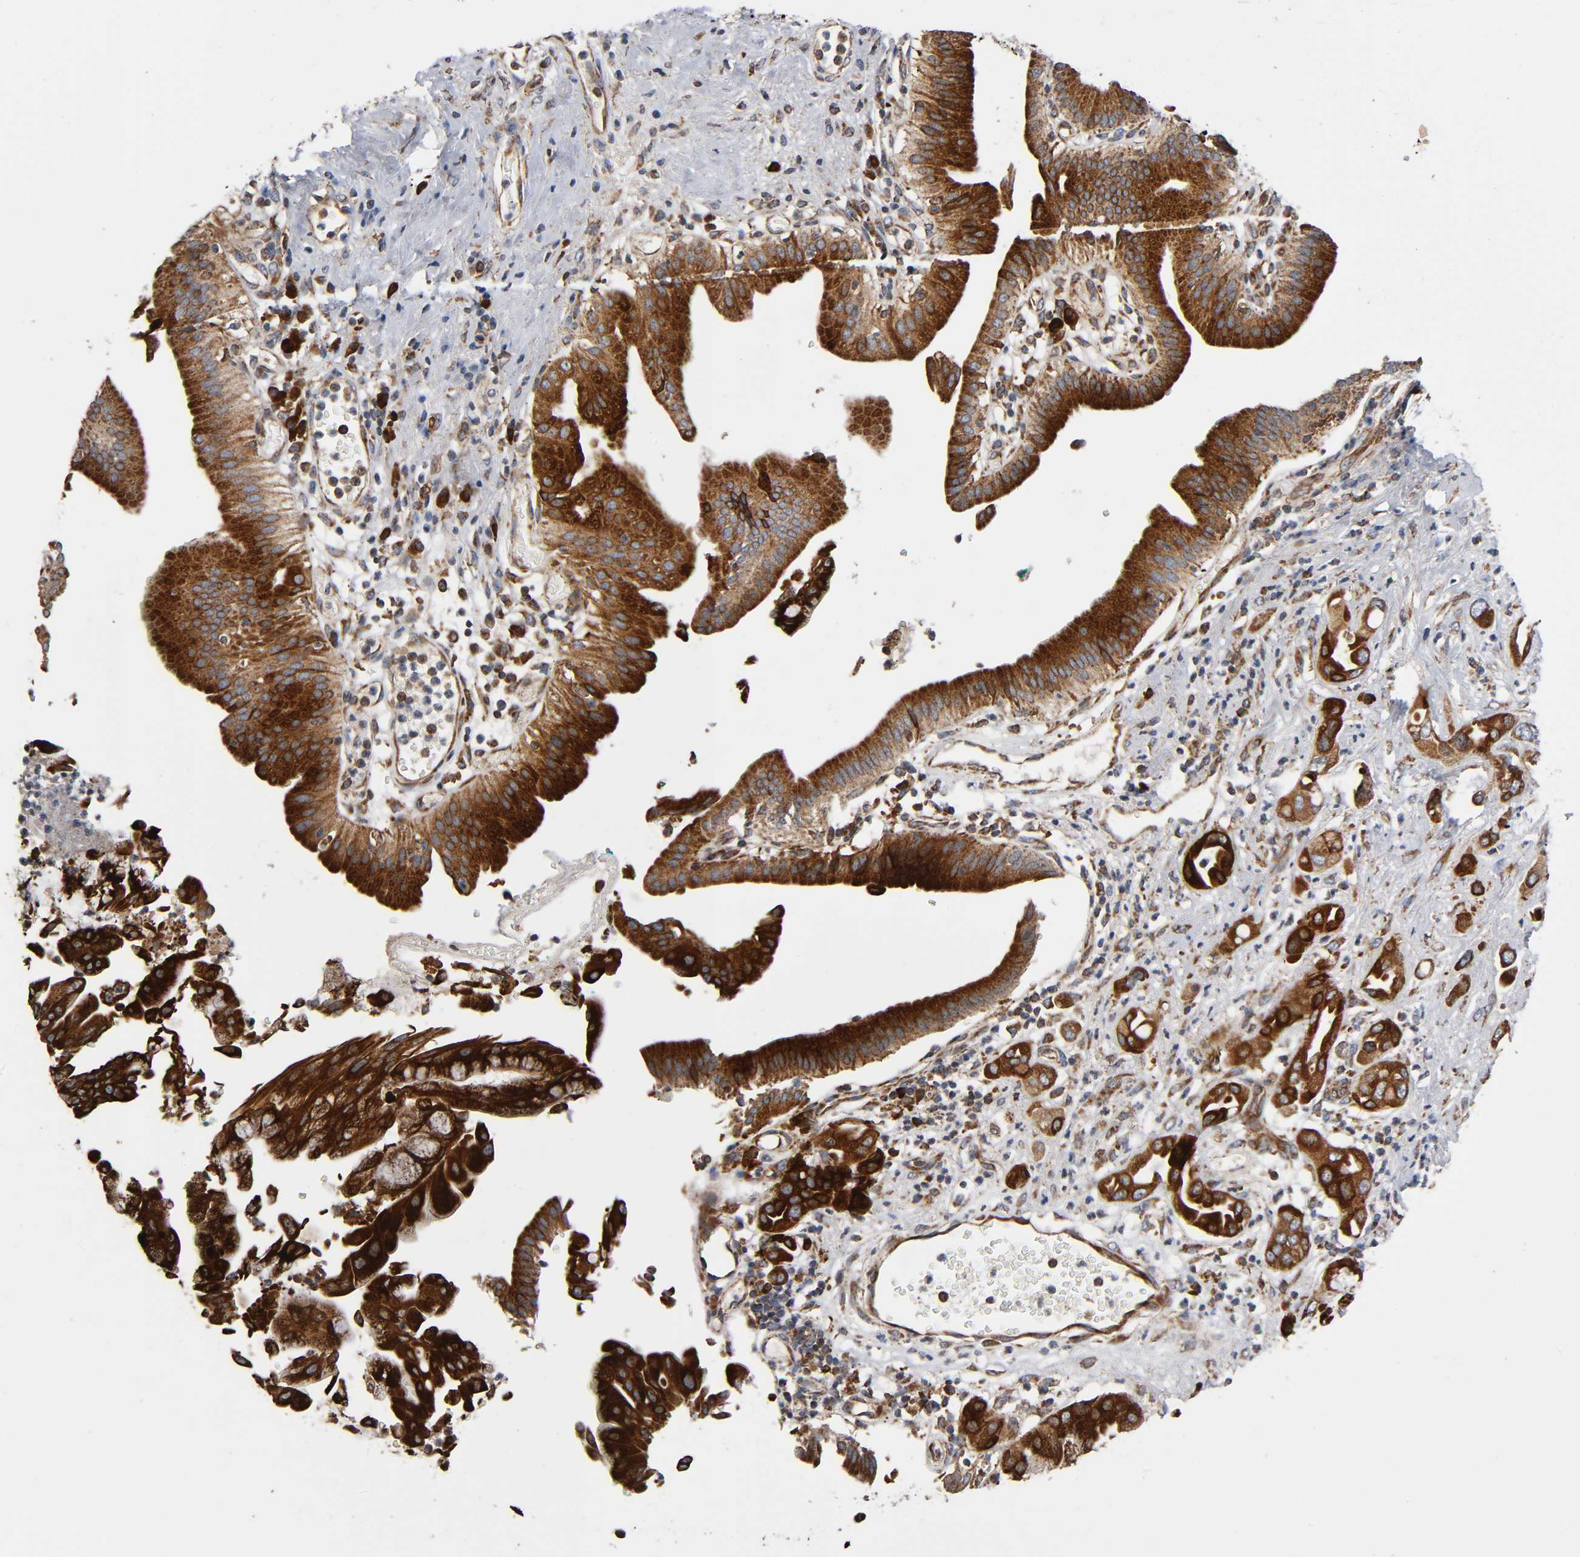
{"staining": {"intensity": "strong", "quantity": "25%-75%", "location": "cytoplasmic/membranous"}, "tissue": "pancreatic cancer", "cell_type": "Tumor cells", "image_type": "cancer", "snomed": [{"axis": "morphology", "description": "Adenocarcinoma, NOS"}, {"axis": "morphology", "description": "Adenocarcinoma, metastatic, NOS"}, {"axis": "topography", "description": "Lymph node"}, {"axis": "topography", "description": "Pancreas"}, {"axis": "topography", "description": "Duodenum"}], "caption": "There is high levels of strong cytoplasmic/membranous positivity in tumor cells of metastatic adenocarcinoma (pancreatic), as demonstrated by immunohistochemical staining (brown color).", "gene": "MAP3K1", "patient": {"sex": "female", "age": 64}}